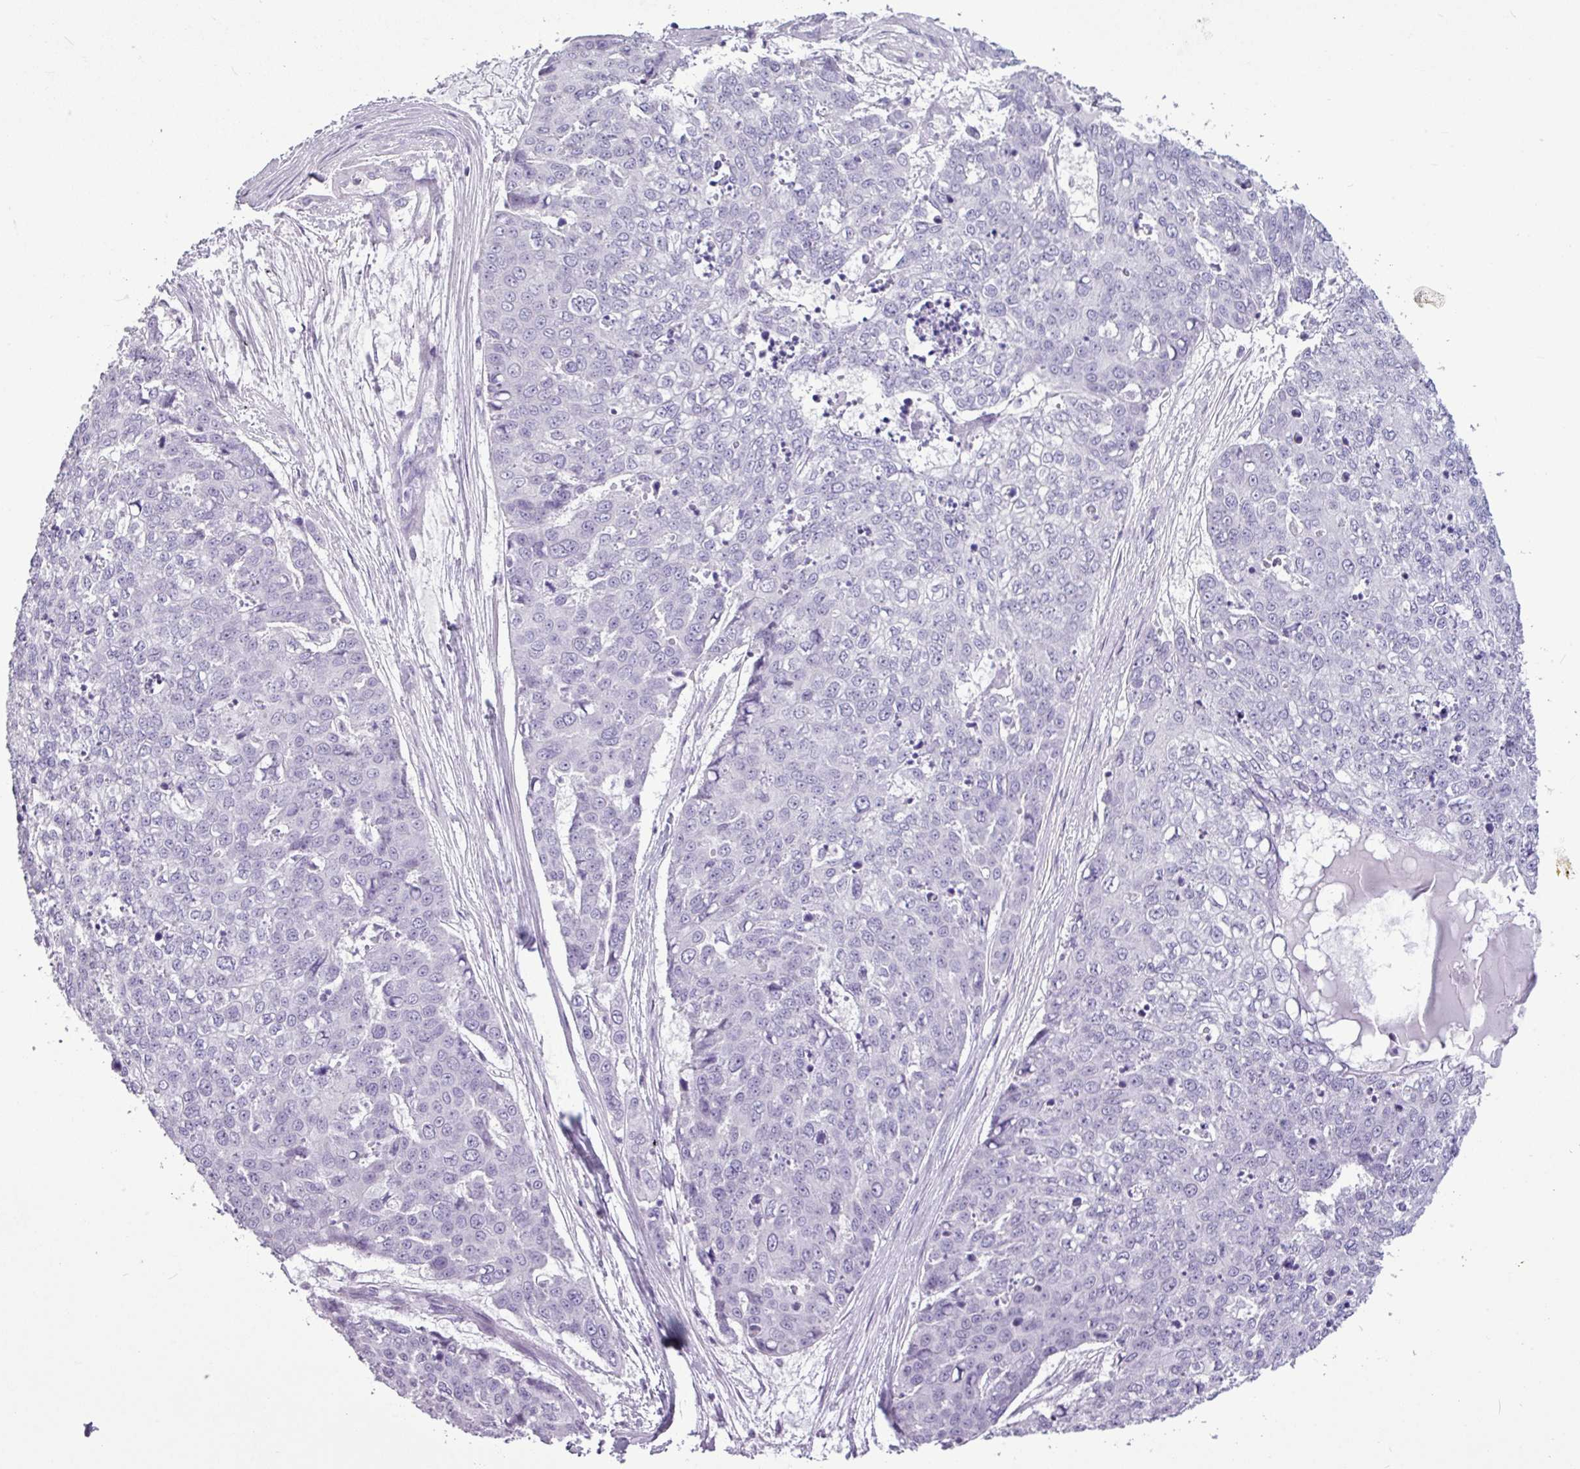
{"staining": {"intensity": "negative", "quantity": "none", "location": "none"}, "tissue": "skin cancer", "cell_type": "Tumor cells", "image_type": "cancer", "snomed": [{"axis": "morphology", "description": "Squamous cell carcinoma, NOS"}, {"axis": "topography", "description": "Skin"}], "caption": "This image is of skin squamous cell carcinoma stained with immunohistochemistry (IHC) to label a protein in brown with the nuclei are counter-stained blue. There is no expression in tumor cells.", "gene": "AMY2A", "patient": {"sex": "female", "age": 44}}